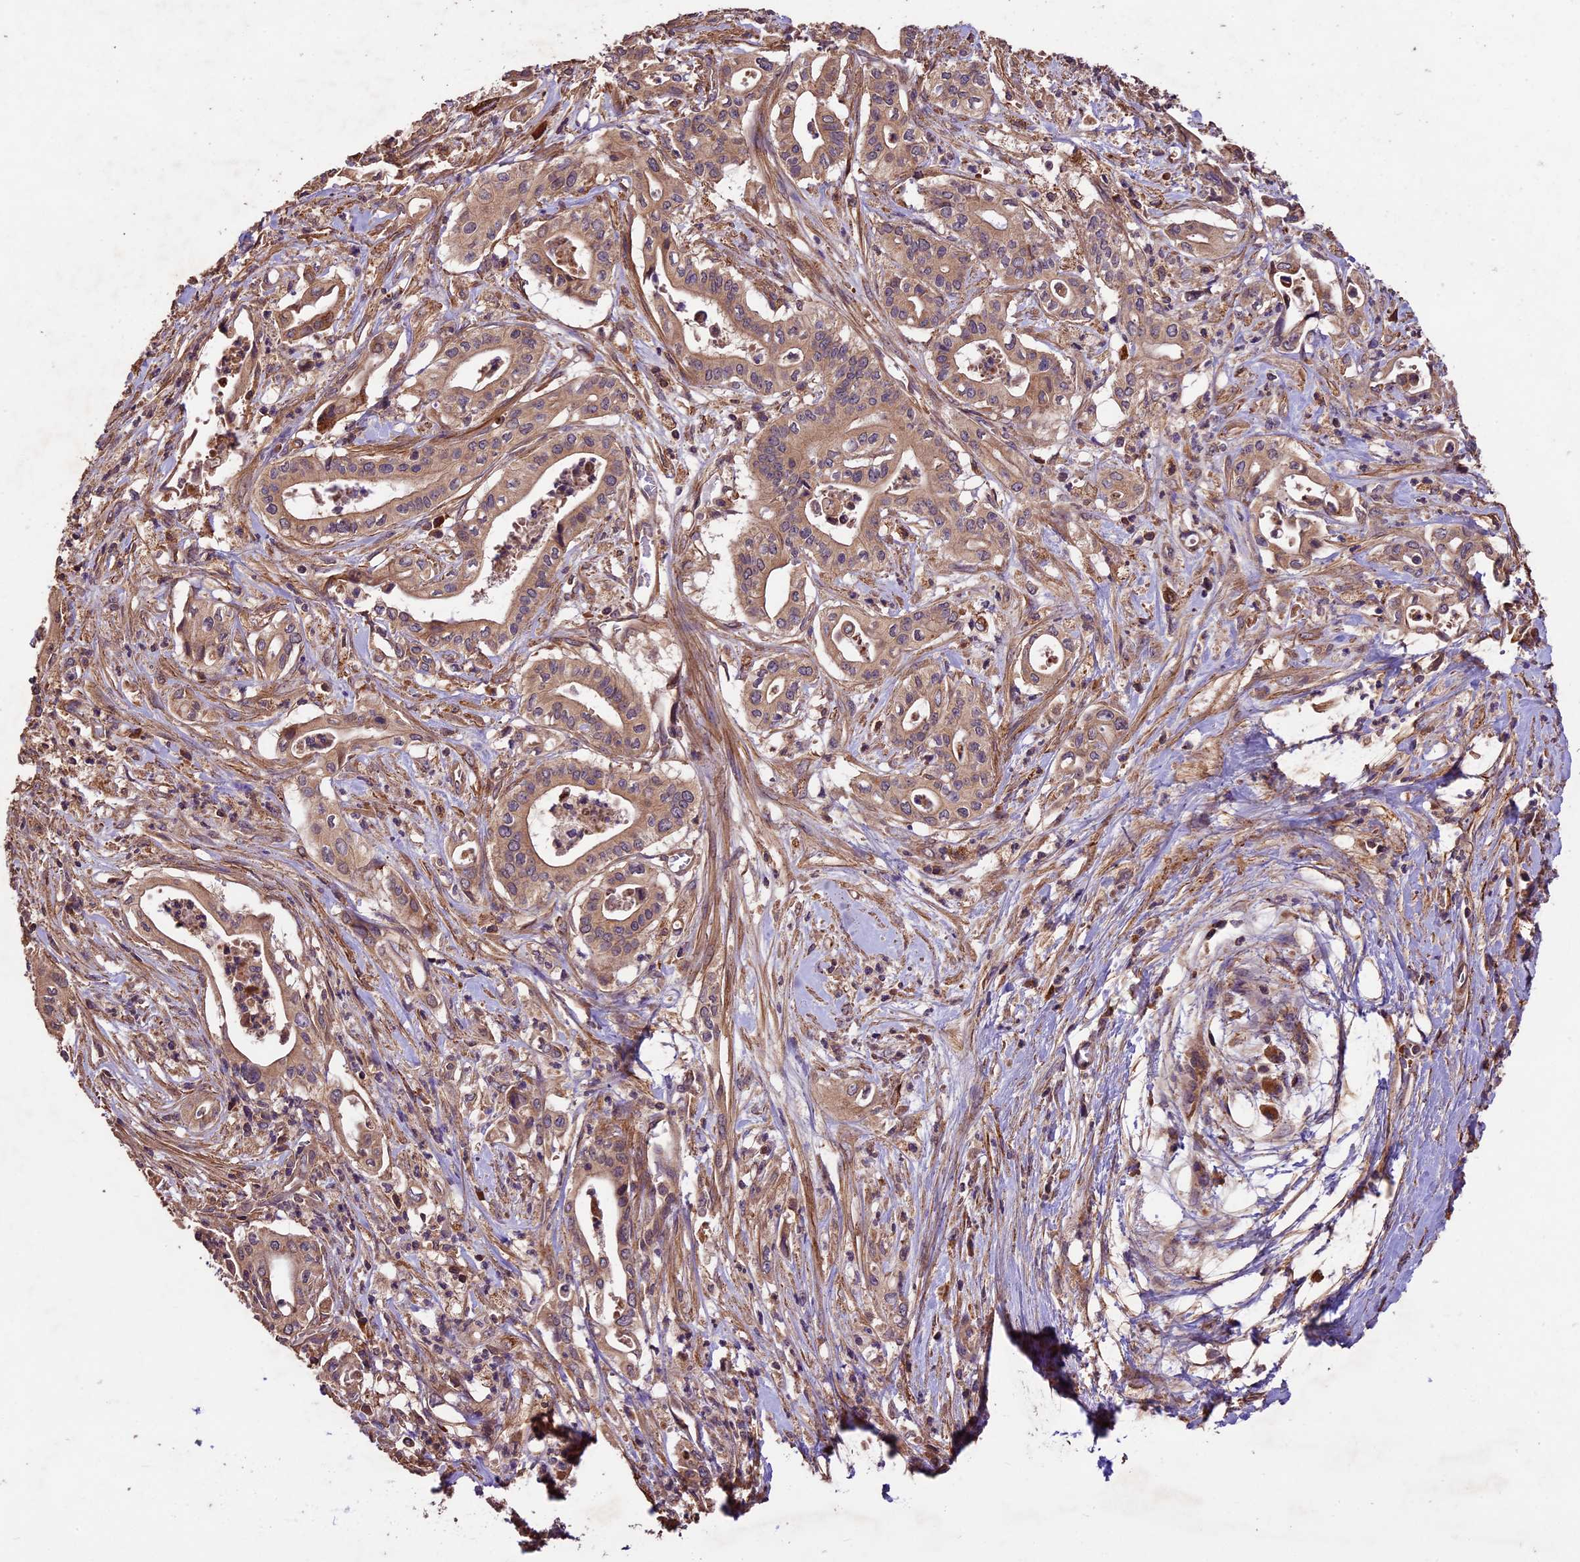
{"staining": {"intensity": "weak", "quantity": ">75%", "location": "cytoplasmic/membranous"}, "tissue": "pancreatic cancer", "cell_type": "Tumor cells", "image_type": "cancer", "snomed": [{"axis": "morphology", "description": "Adenocarcinoma, NOS"}, {"axis": "topography", "description": "Pancreas"}], "caption": "Adenocarcinoma (pancreatic) stained with a brown dye displays weak cytoplasmic/membranous positive expression in approximately >75% of tumor cells.", "gene": "CRLF1", "patient": {"sex": "female", "age": 77}}